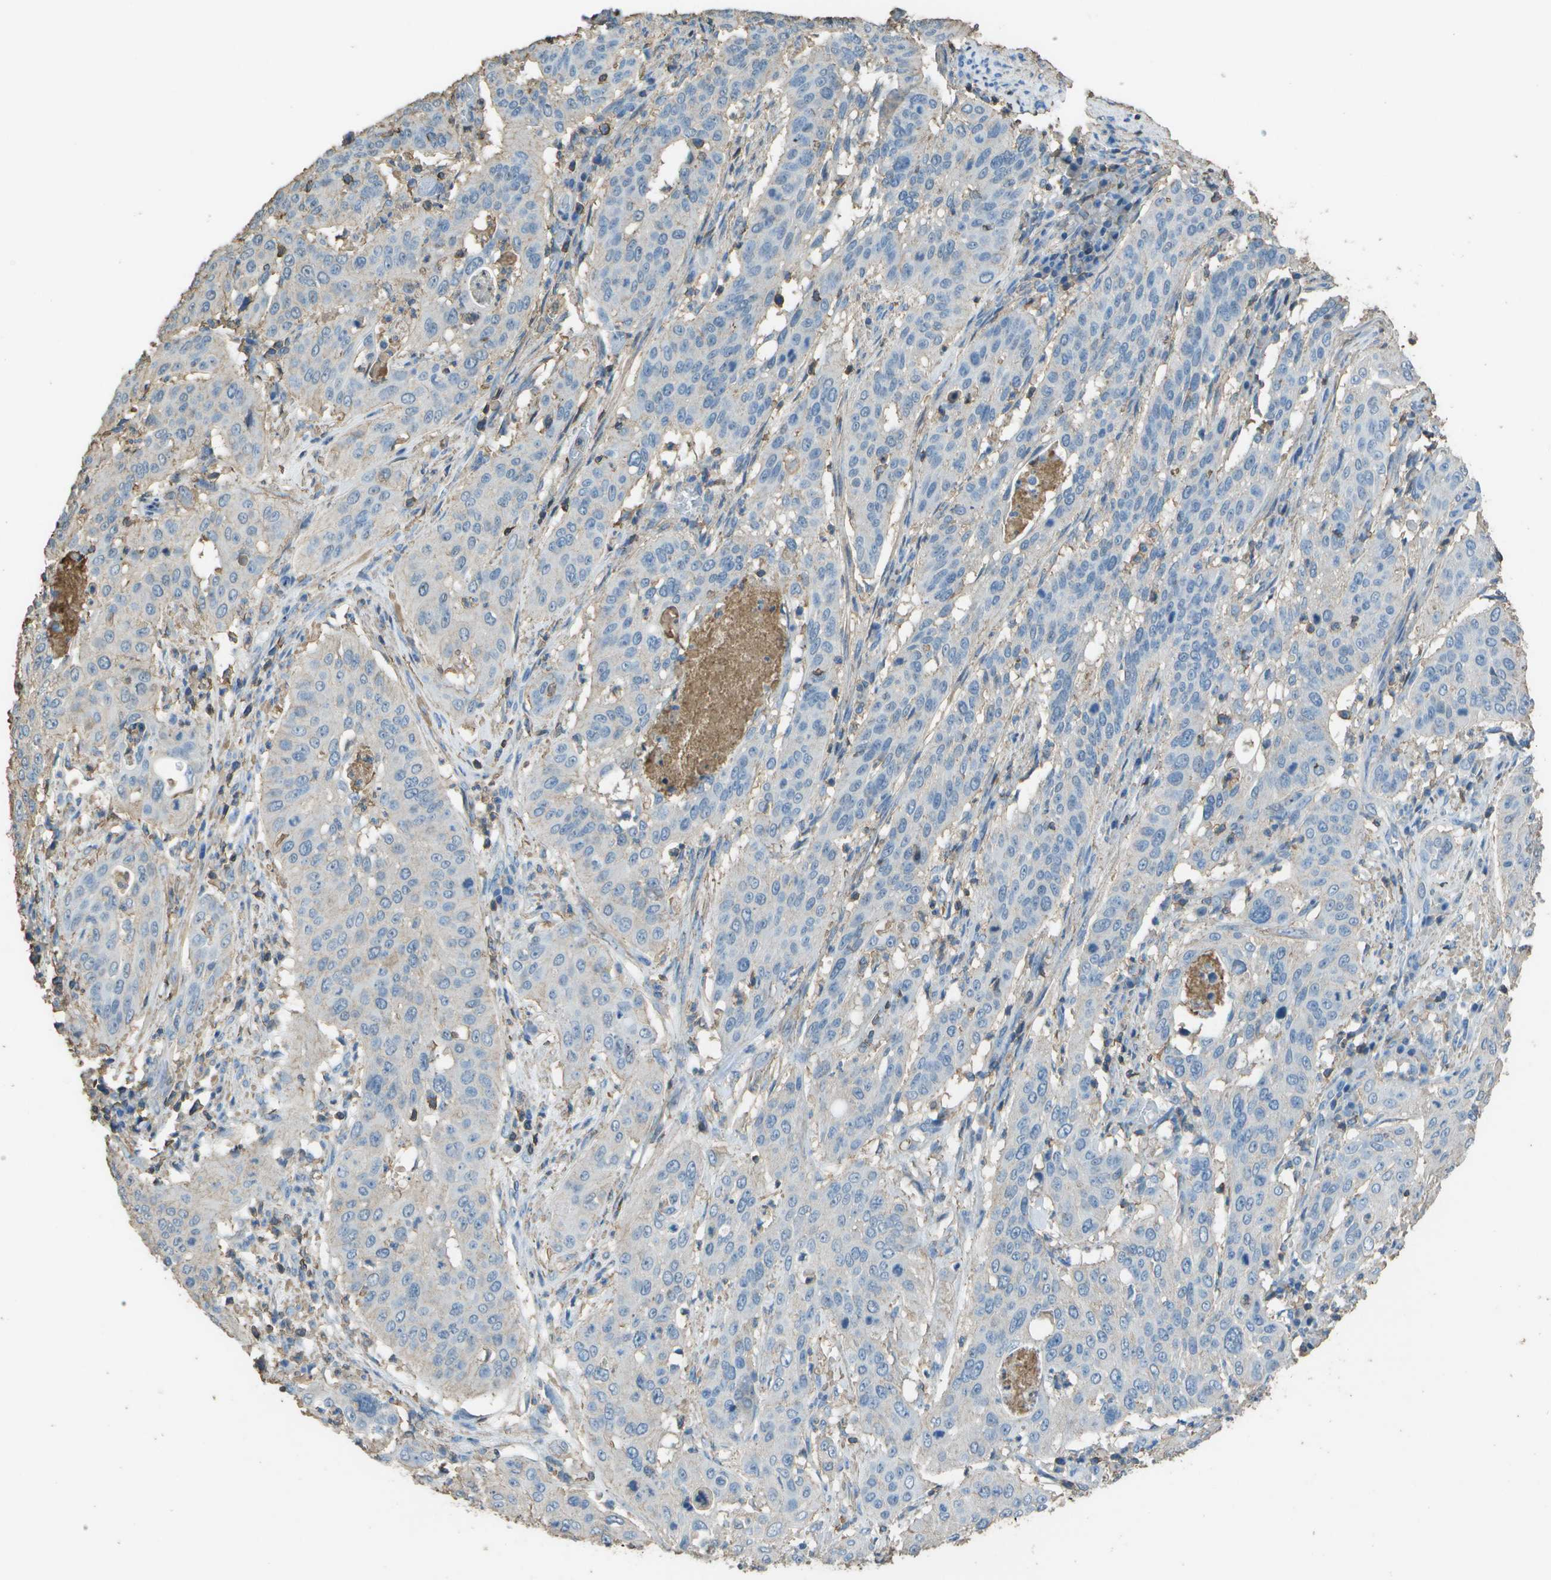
{"staining": {"intensity": "negative", "quantity": "none", "location": "none"}, "tissue": "cervical cancer", "cell_type": "Tumor cells", "image_type": "cancer", "snomed": [{"axis": "morphology", "description": "Normal tissue, NOS"}, {"axis": "morphology", "description": "Squamous cell carcinoma, NOS"}, {"axis": "topography", "description": "Cervix"}], "caption": "Tumor cells are negative for protein expression in human cervical cancer.", "gene": "CYP4F11", "patient": {"sex": "female", "age": 39}}